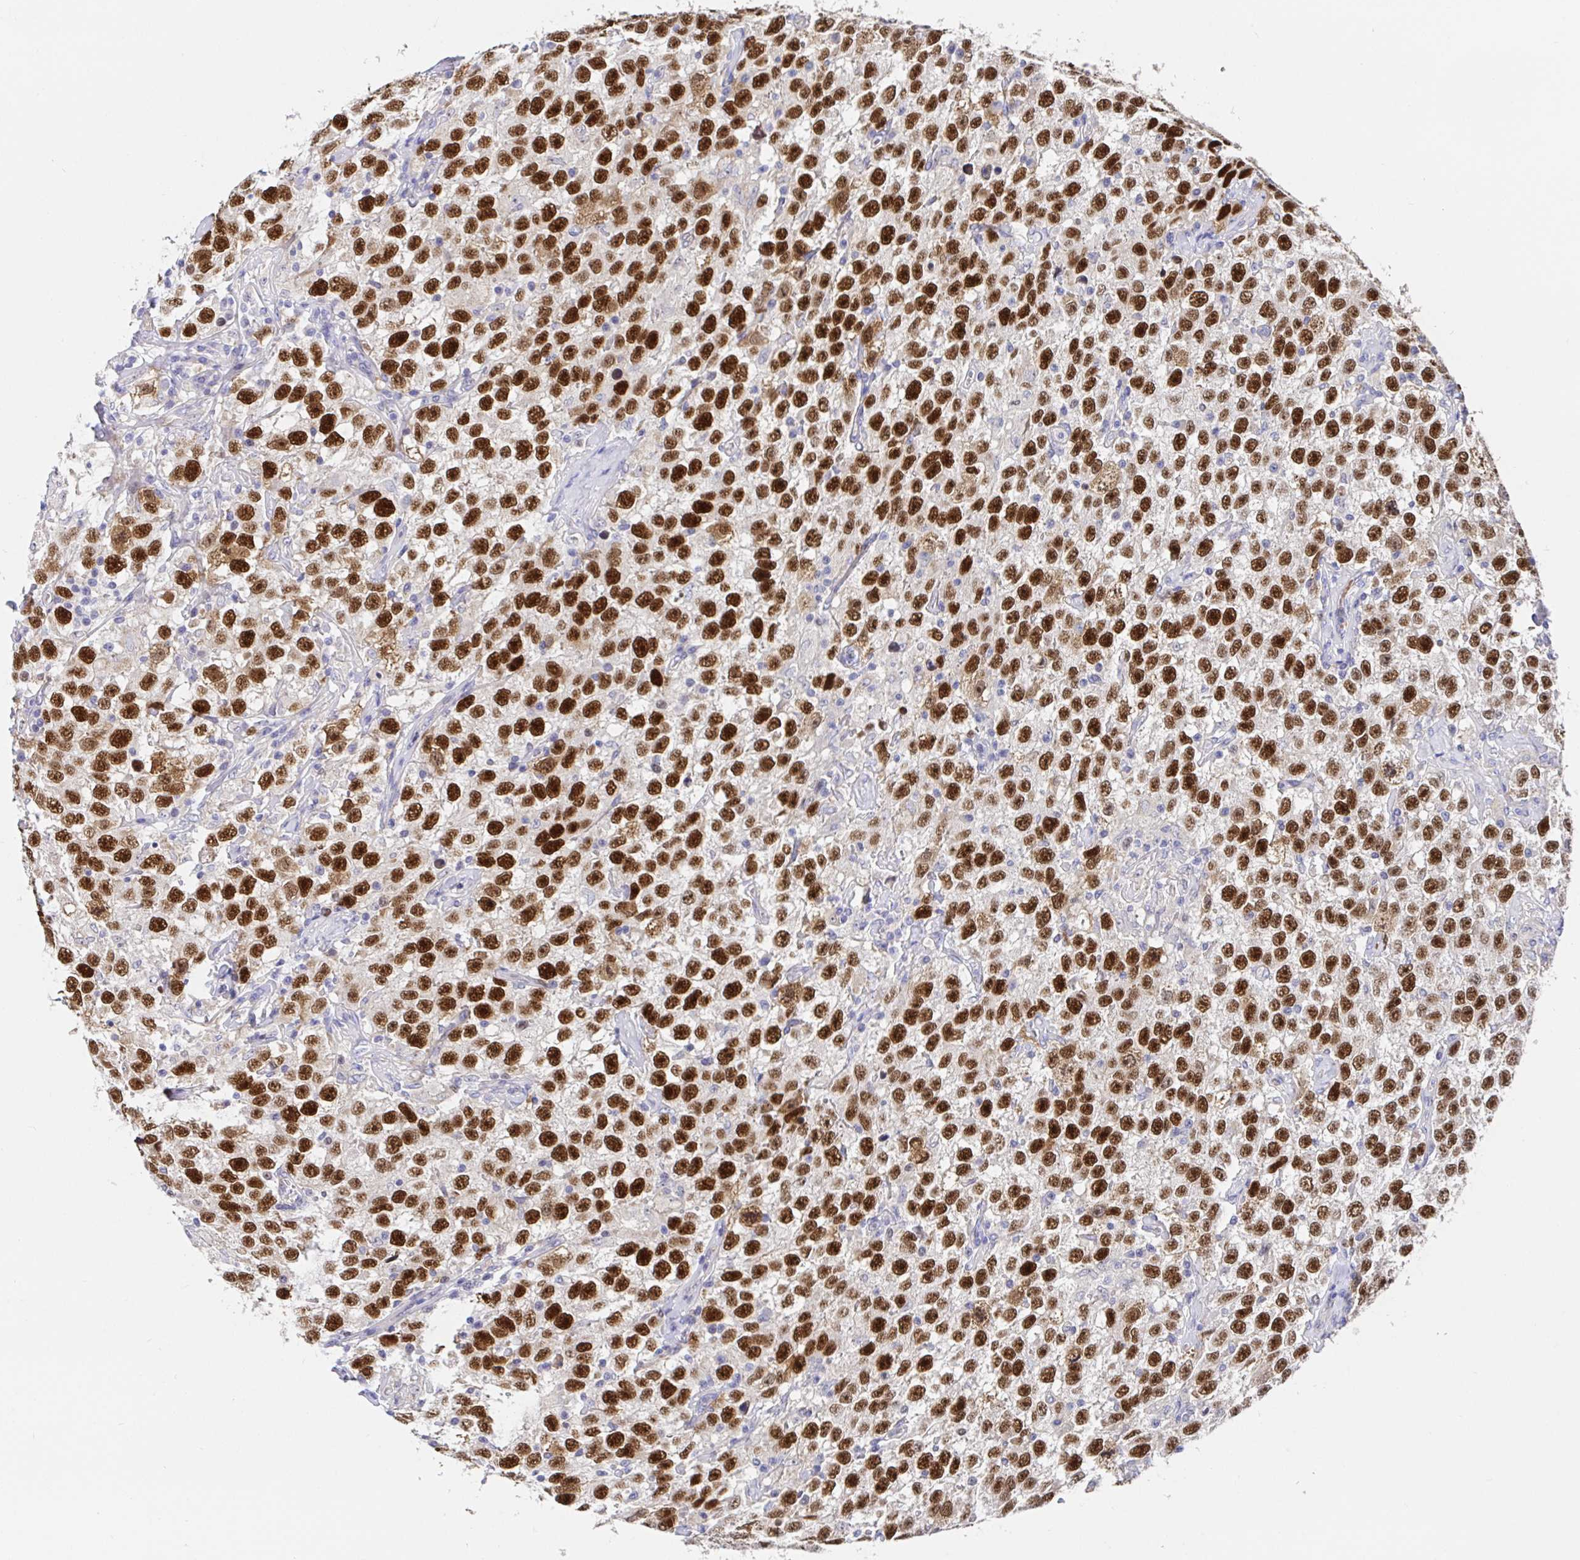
{"staining": {"intensity": "strong", "quantity": ">75%", "location": "nuclear"}, "tissue": "testis cancer", "cell_type": "Tumor cells", "image_type": "cancer", "snomed": [{"axis": "morphology", "description": "Seminoma, NOS"}, {"axis": "topography", "description": "Testis"}], "caption": "Testis seminoma stained for a protein (brown) displays strong nuclear positive staining in about >75% of tumor cells.", "gene": "TIMELESS", "patient": {"sex": "male", "age": 41}}